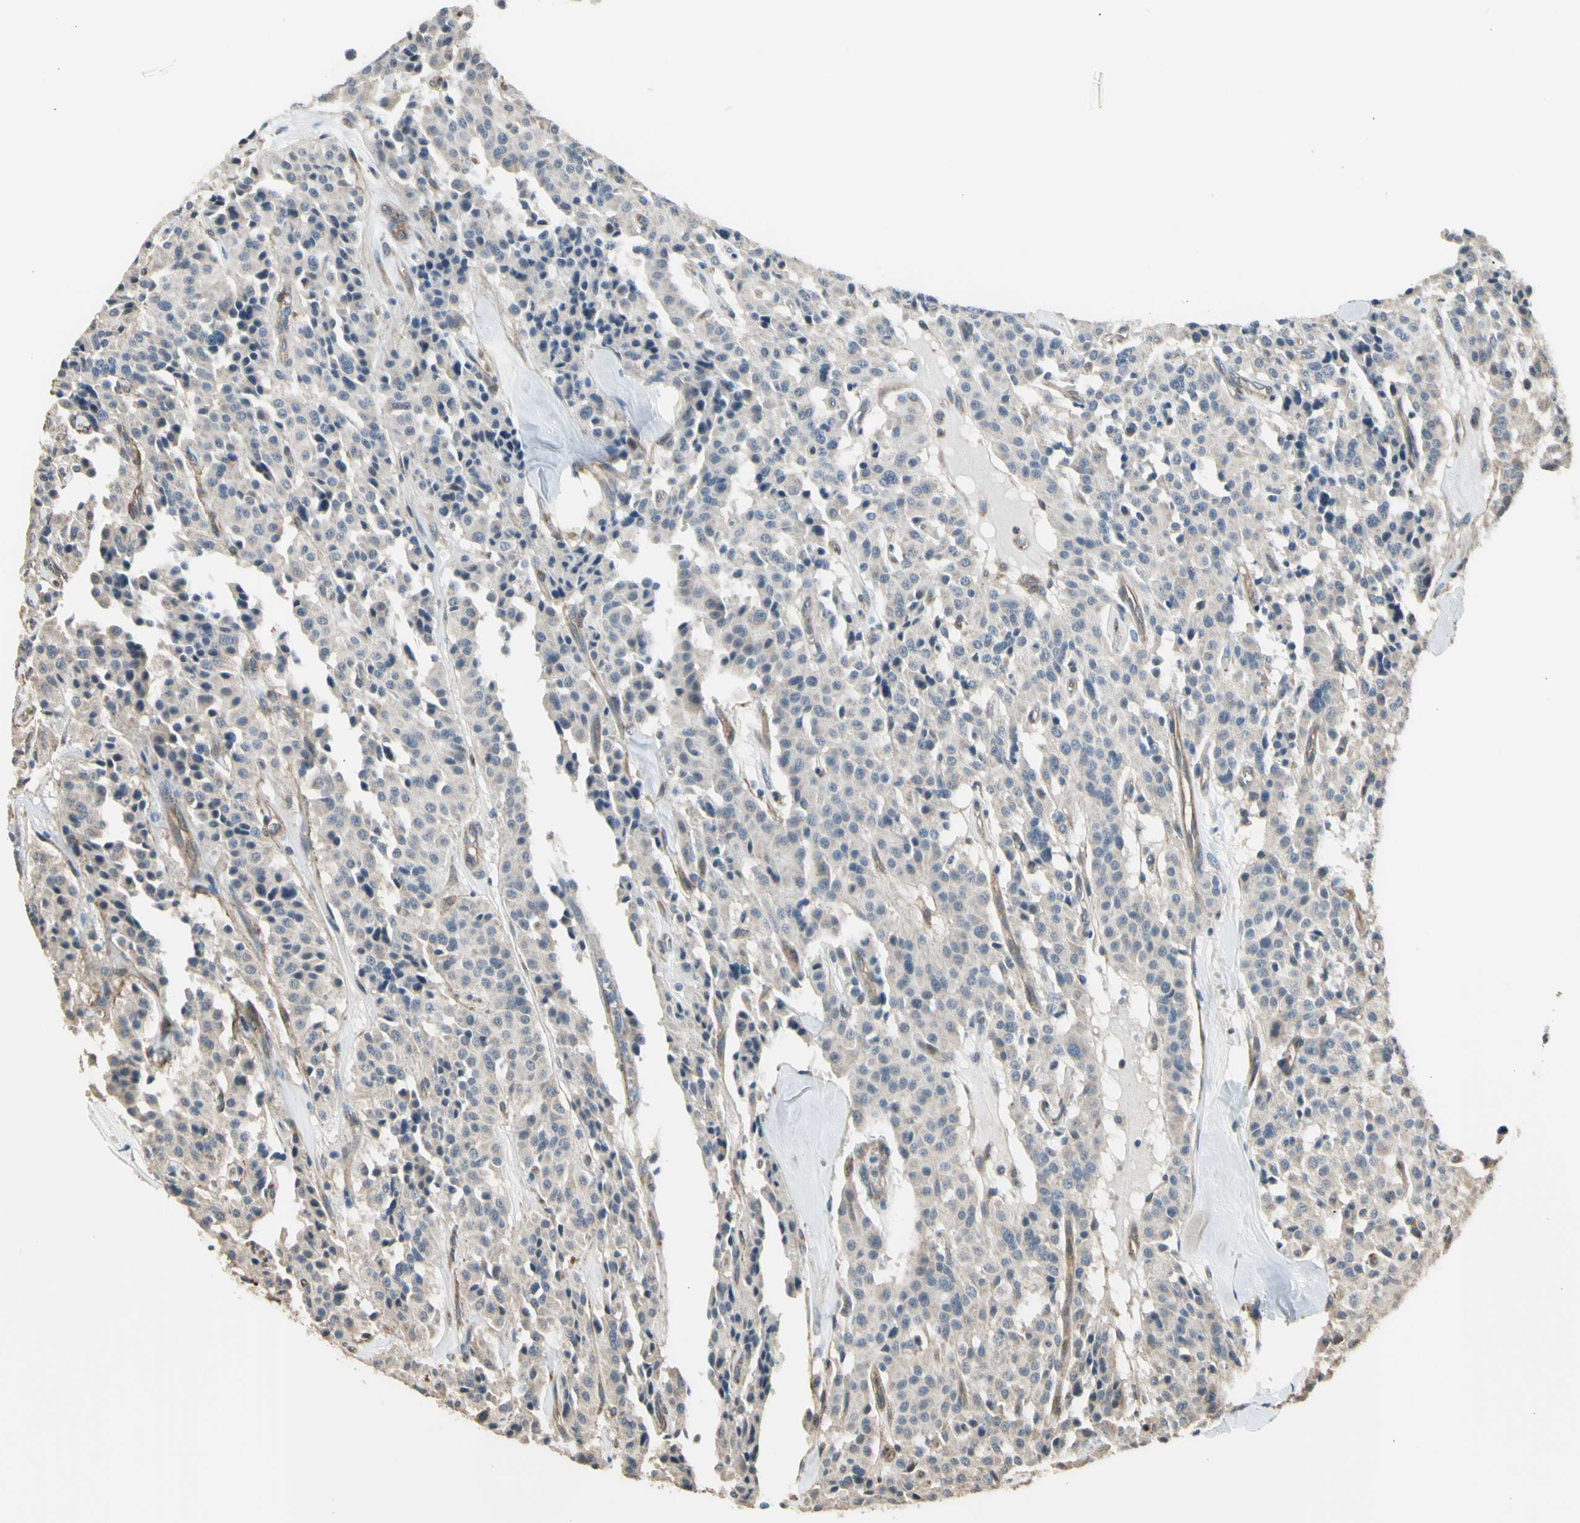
{"staining": {"intensity": "negative", "quantity": "none", "location": "none"}, "tissue": "carcinoid", "cell_type": "Tumor cells", "image_type": "cancer", "snomed": [{"axis": "morphology", "description": "Carcinoid, malignant, NOS"}, {"axis": "topography", "description": "Lung"}], "caption": "Immunohistochemistry of carcinoid (malignant) shows no staining in tumor cells. Brightfield microscopy of IHC stained with DAB (brown) and hematoxylin (blue), captured at high magnification.", "gene": "EFNB2", "patient": {"sex": "male", "age": 30}}